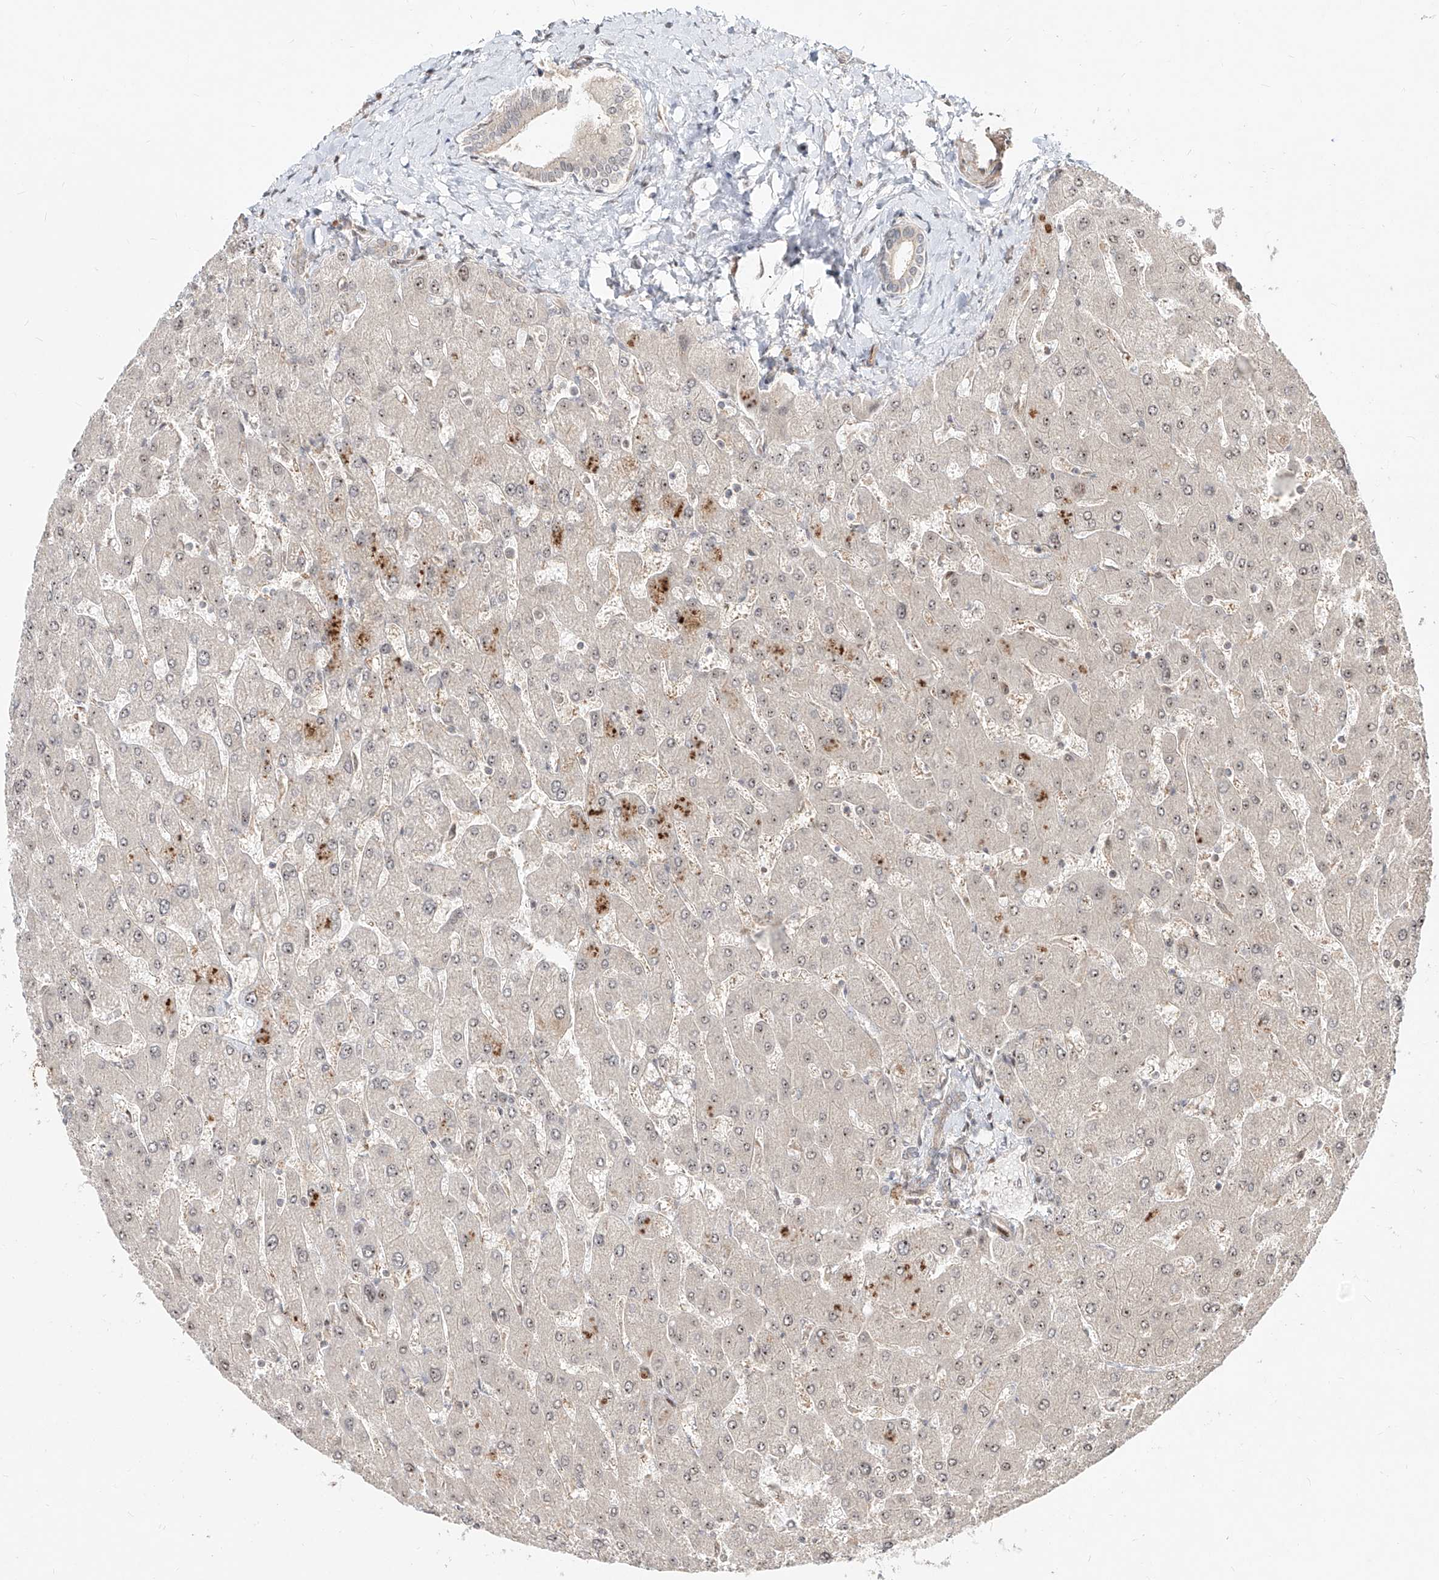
{"staining": {"intensity": "weak", "quantity": "25%-75%", "location": "cytoplasmic/membranous"}, "tissue": "liver", "cell_type": "Cholangiocytes", "image_type": "normal", "snomed": [{"axis": "morphology", "description": "Normal tissue, NOS"}, {"axis": "topography", "description": "Liver"}], "caption": "Weak cytoplasmic/membranous protein expression is appreciated in about 25%-75% of cholangiocytes in liver.", "gene": "ZNF710", "patient": {"sex": "male", "age": 55}}